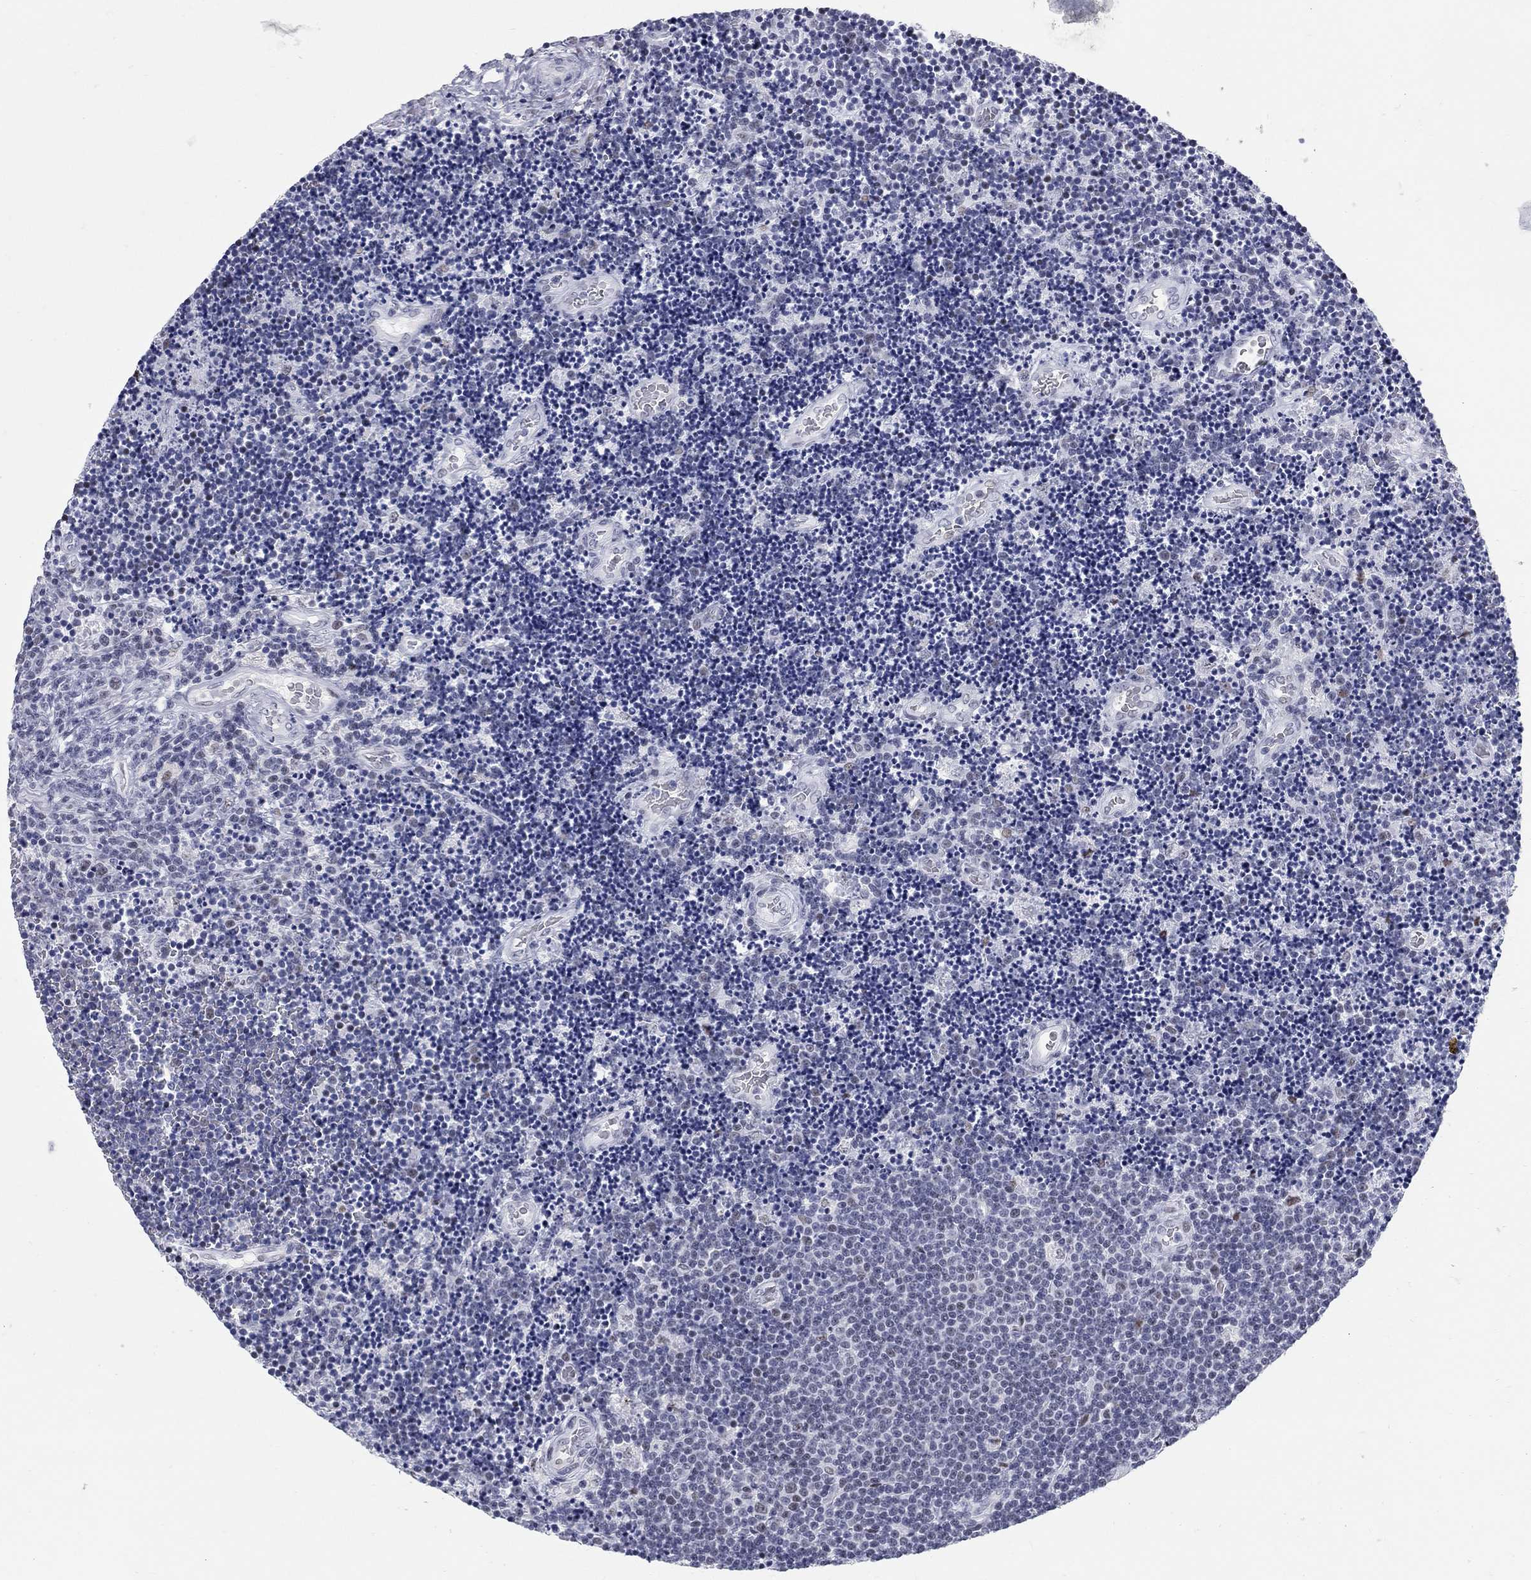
{"staining": {"intensity": "negative", "quantity": "none", "location": "none"}, "tissue": "lymphoma", "cell_type": "Tumor cells", "image_type": "cancer", "snomed": [{"axis": "morphology", "description": "Malignant lymphoma, non-Hodgkin's type, Low grade"}, {"axis": "topography", "description": "Brain"}], "caption": "High magnification brightfield microscopy of low-grade malignant lymphoma, non-Hodgkin's type stained with DAB (brown) and counterstained with hematoxylin (blue): tumor cells show no significant staining.", "gene": "ASF1B", "patient": {"sex": "female", "age": 66}}